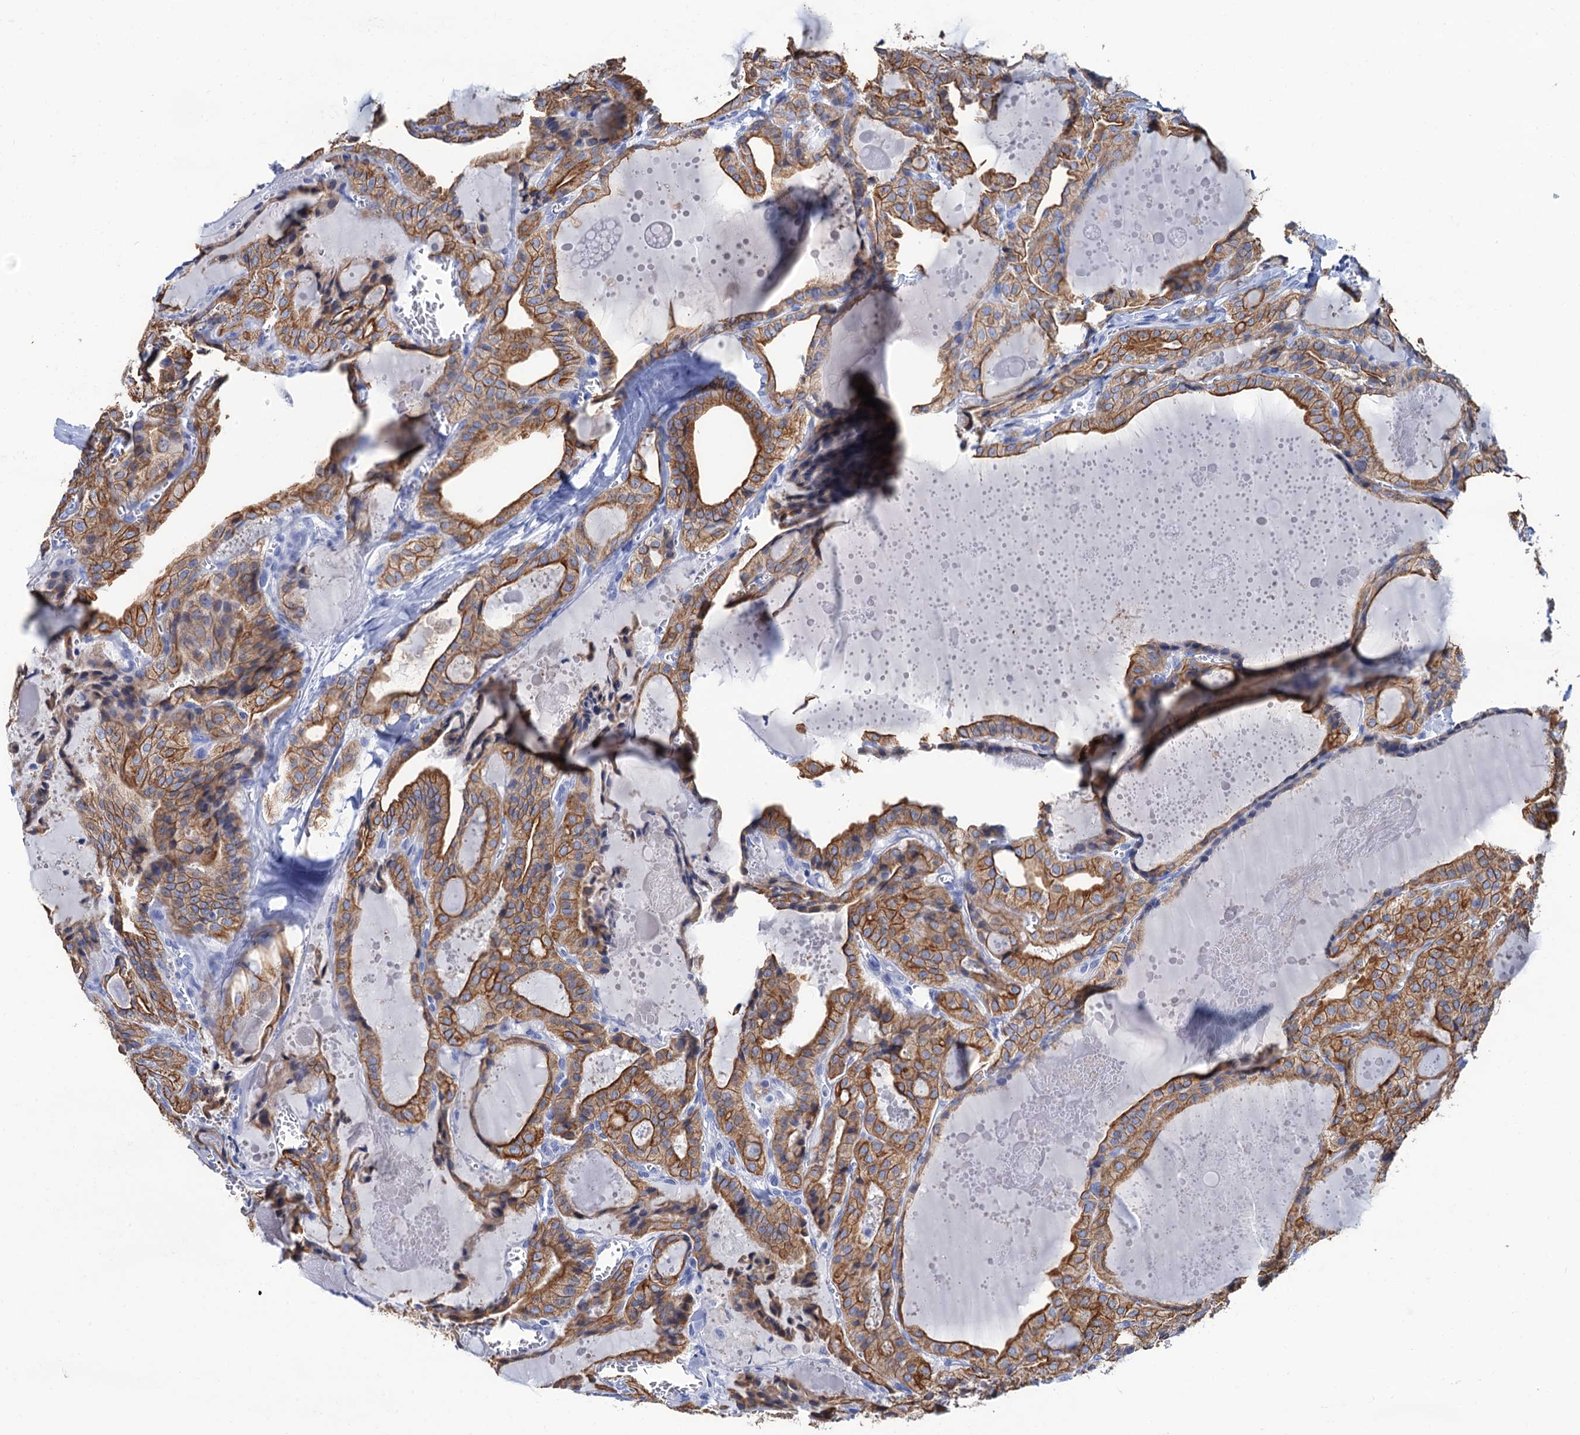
{"staining": {"intensity": "moderate", "quantity": ">75%", "location": "cytoplasmic/membranous"}, "tissue": "thyroid cancer", "cell_type": "Tumor cells", "image_type": "cancer", "snomed": [{"axis": "morphology", "description": "Papillary adenocarcinoma, NOS"}, {"axis": "topography", "description": "Thyroid gland"}], "caption": "Protein expression by immunohistochemistry reveals moderate cytoplasmic/membranous positivity in about >75% of tumor cells in thyroid papillary adenocarcinoma.", "gene": "RAB3IP", "patient": {"sex": "male", "age": 52}}